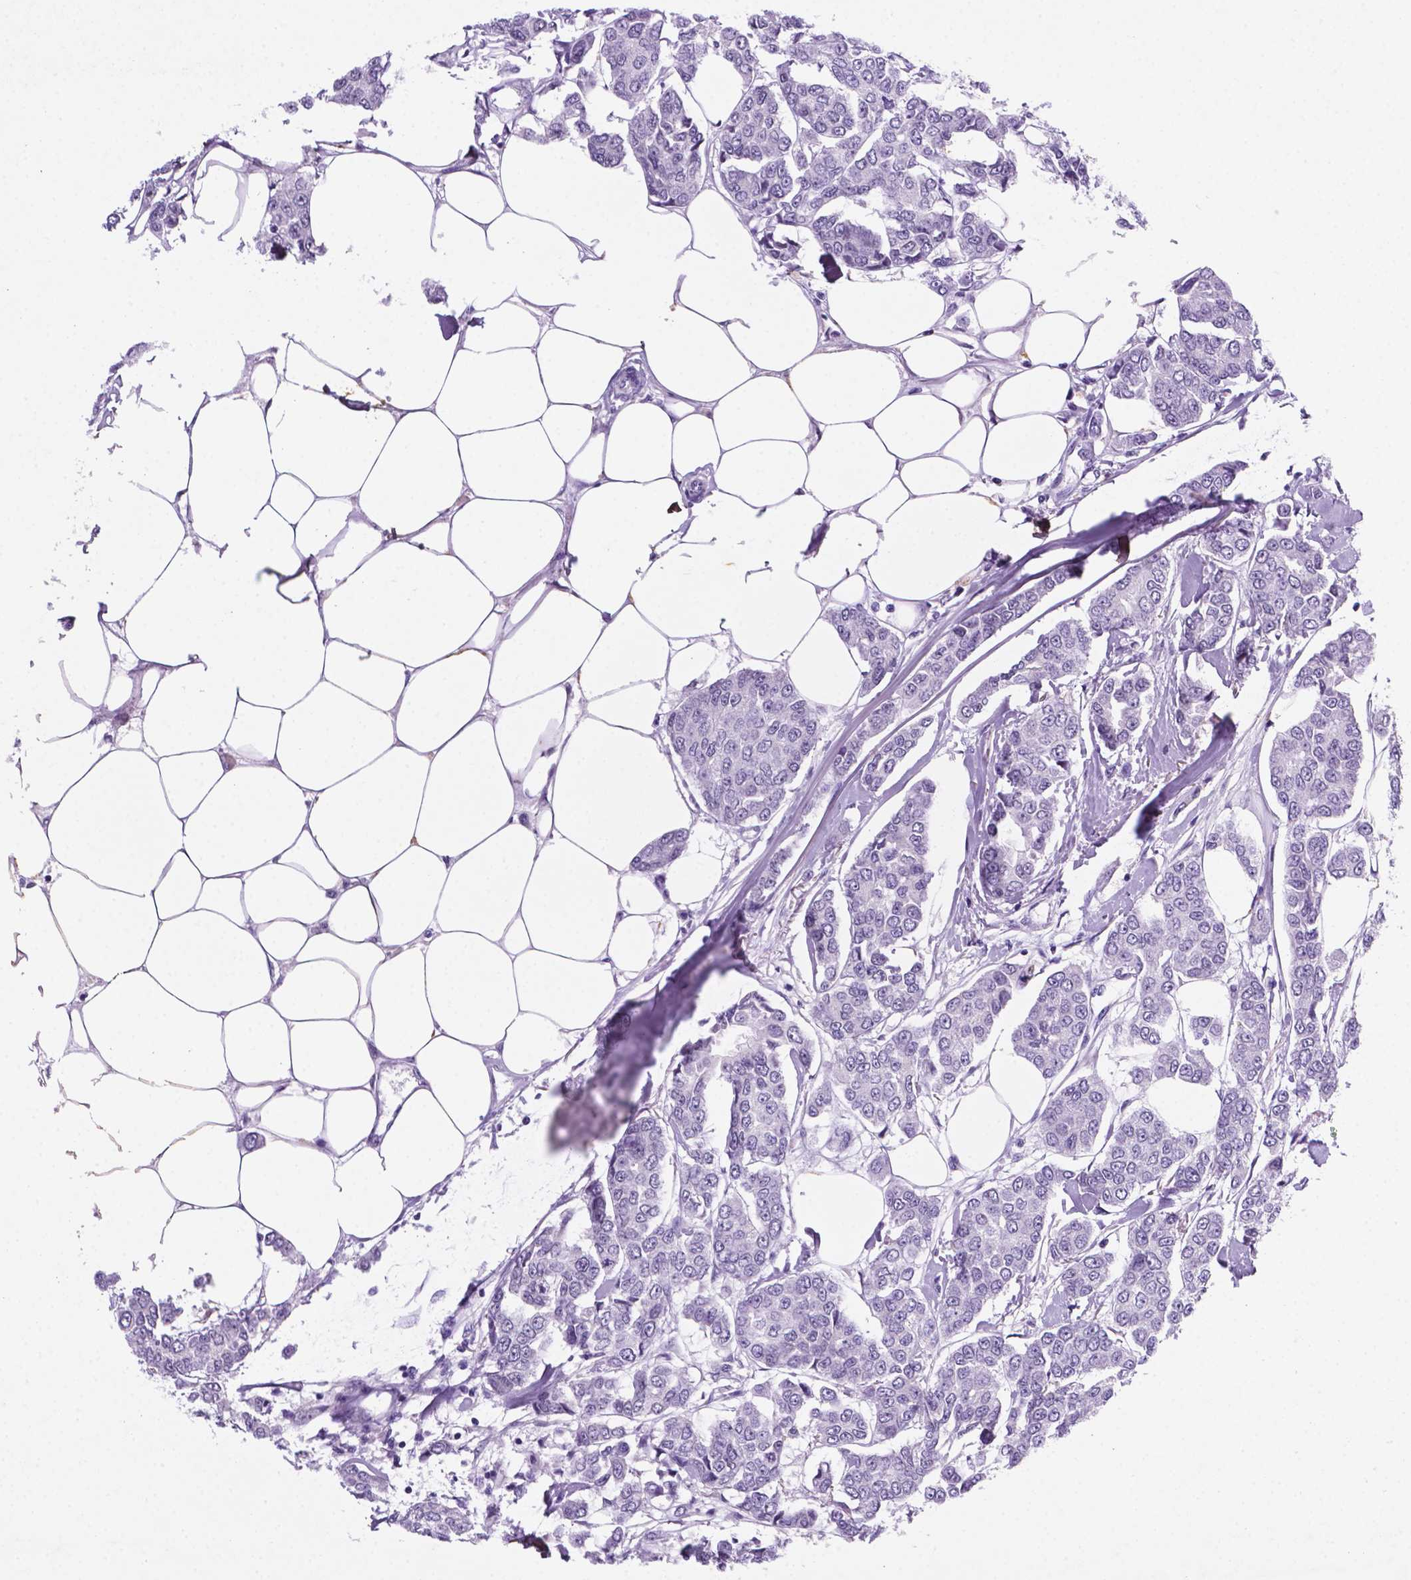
{"staining": {"intensity": "negative", "quantity": "none", "location": "none"}, "tissue": "breast cancer", "cell_type": "Tumor cells", "image_type": "cancer", "snomed": [{"axis": "morphology", "description": "Duct carcinoma"}, {"axis": "topography", "description": "Breast"}], "caption": "DAB (3,3'-diaminobenzidine) immunohistochemical staining of human invasive ductal carcinoma (breast) reveals no significant positivity in tumor cells. (DAB (3,3'-diaminobenzidine) immunohistochemistry (IHC) with hematoxylin counter stain).", "gene": "C18orf21", "patient": {"sex": "female", "age": 94}}